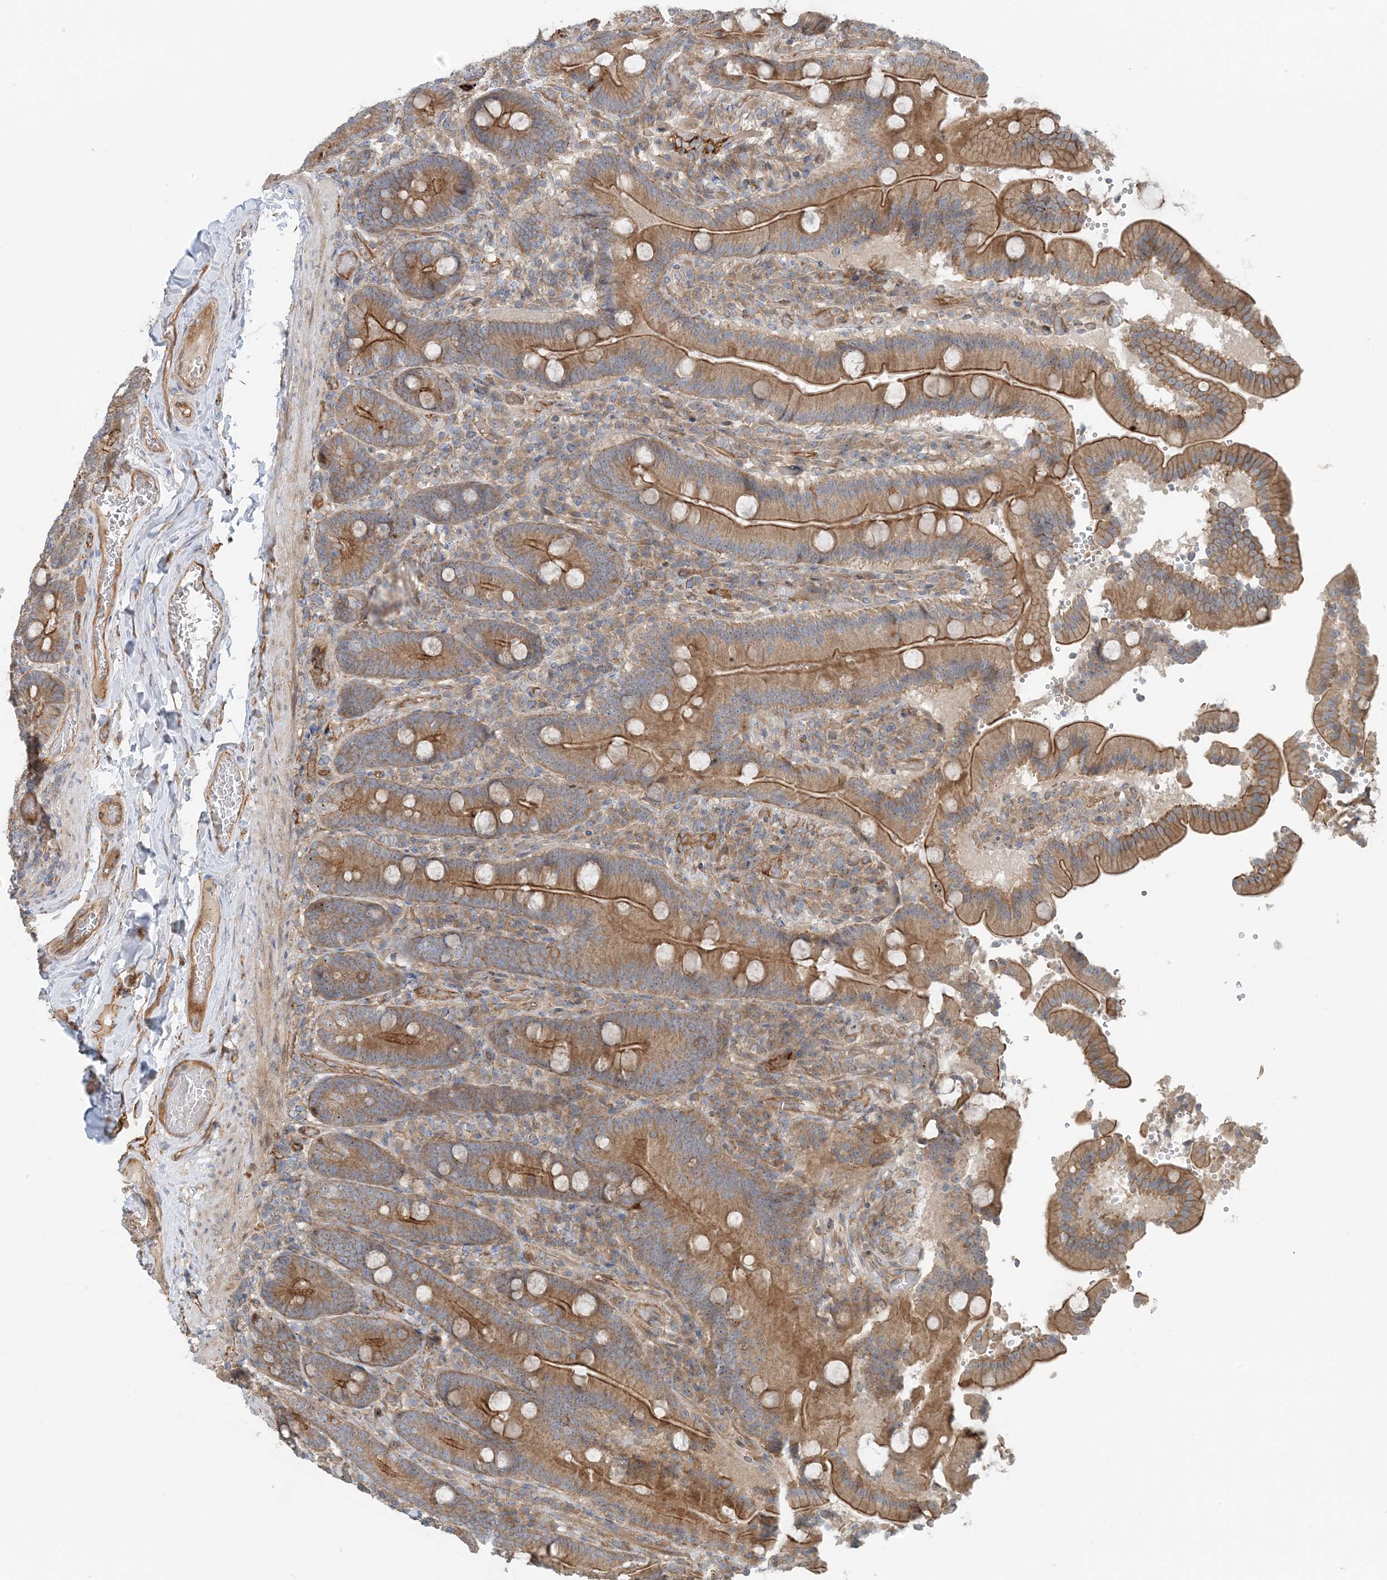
{"staining": {"intensity": "strong", "quantity": ">75%", "location": "cytoplasmic/membranous"}, "tissue": "duodenum", "cell_type": "Glandular cells", "image_type": "normal", "snomed": [{"axis": "morphology", "description": "Normal tissue, NOS"}, {"axis": "topography", "description": "Duodenum"}], "caption": "A high-resolution image shows IHC staining of benign duodenum, which displays strong cytoplasmic/membranous staining in about >75% of glandular cells.", "gene": "MYL5", "patient": {"sex": "female", "age": 62}}